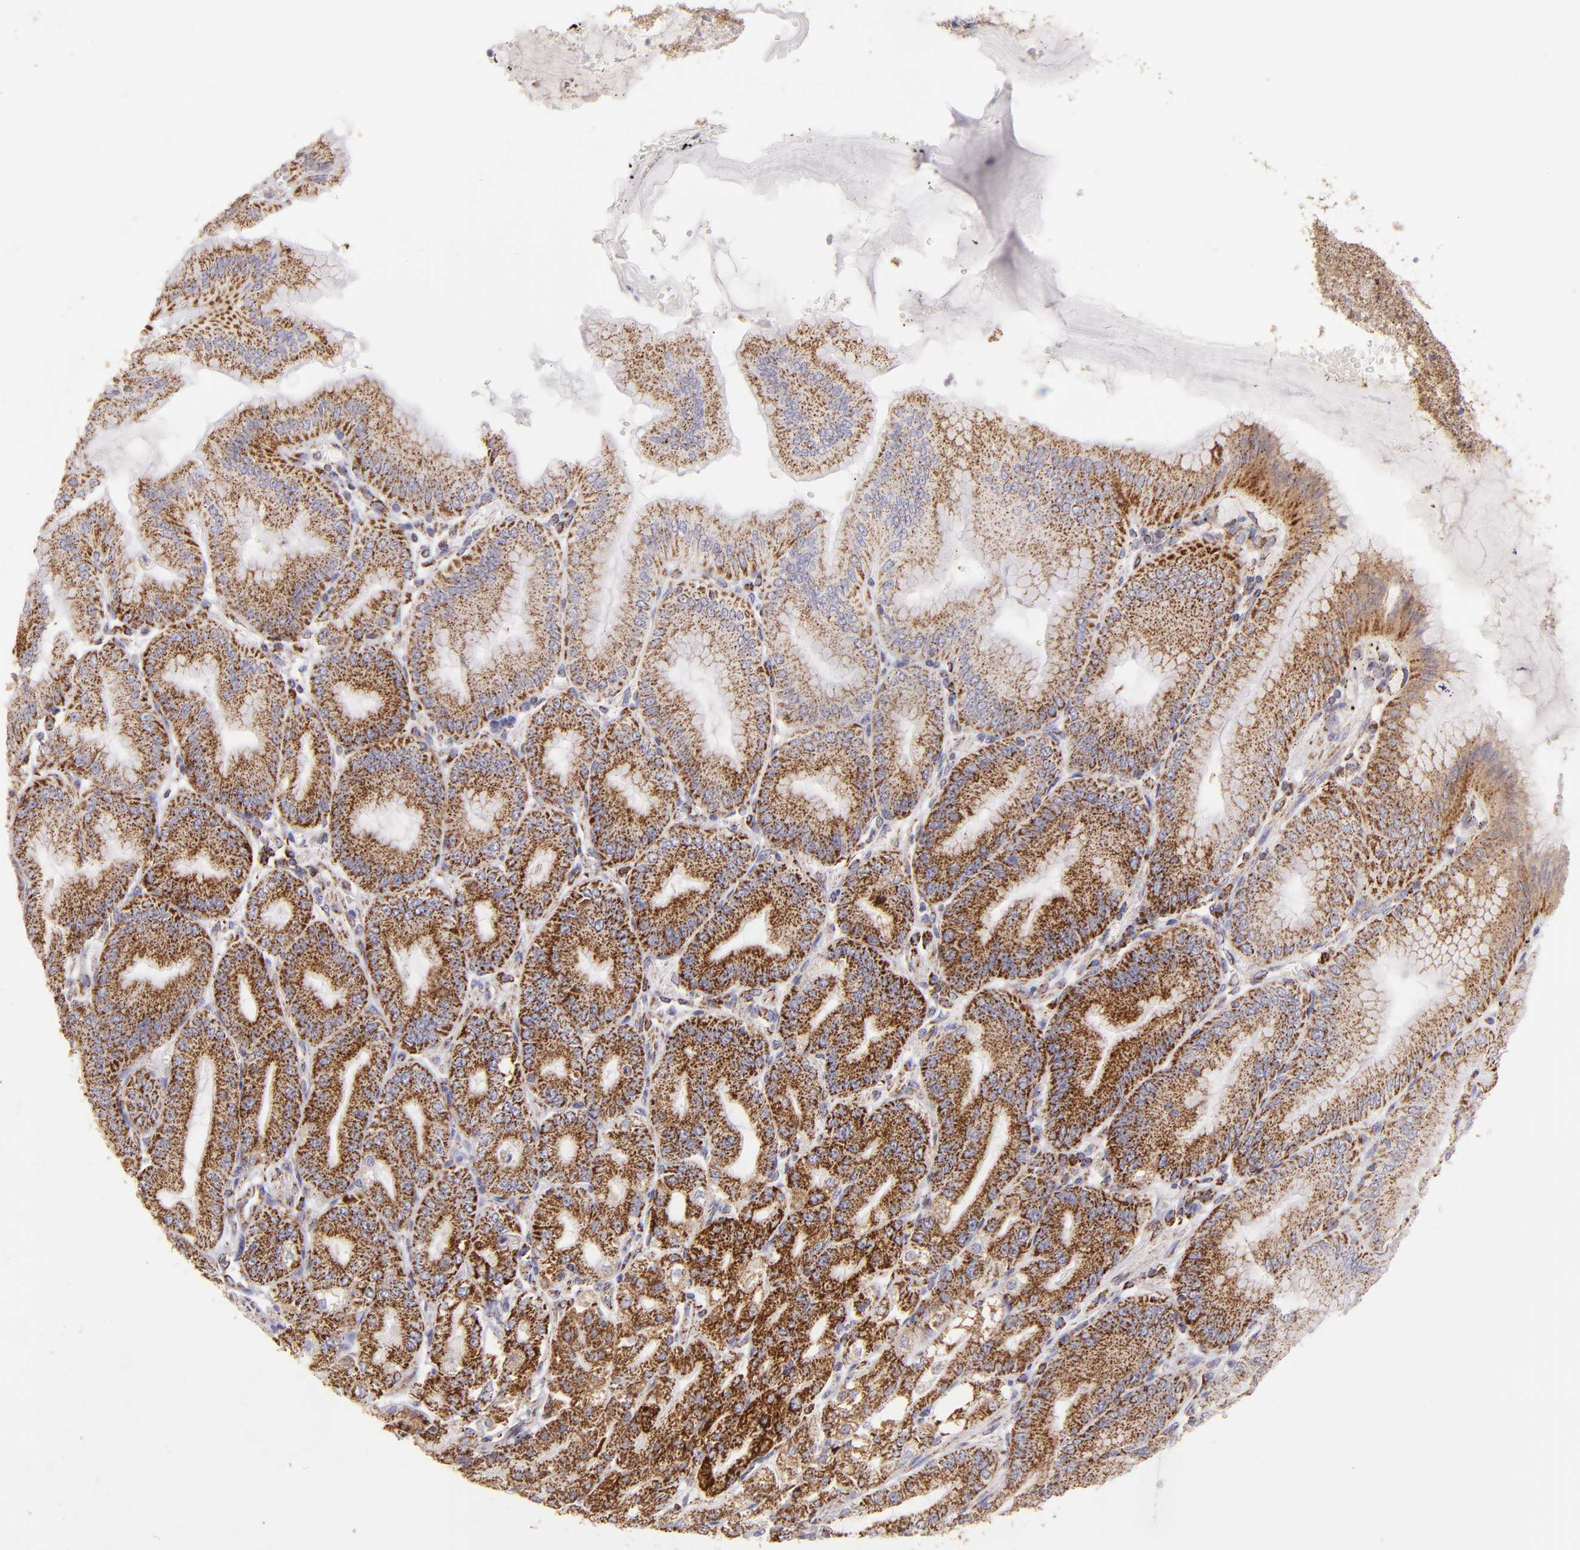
{"staining": {"intensity": "moderate", "quantity": ">75%", "location": "cytoplasmic/membranous"}, "tissue": "stomach", "cell_type": "Glandular cells", "image_type": "normal", "snomed": [{"axis": "morphology", "description": "Normal tissue, NOS"}, {"axis": "topography", "description": "Stomach, lower"}], "caption": "This is a histology image of IHC staining of normal stomach, which shows moderate staining in the cytoplasmic/membranous of glandular cells.", "gene": "HSPD1", "patient": {"sex": "male", "age": 71}}